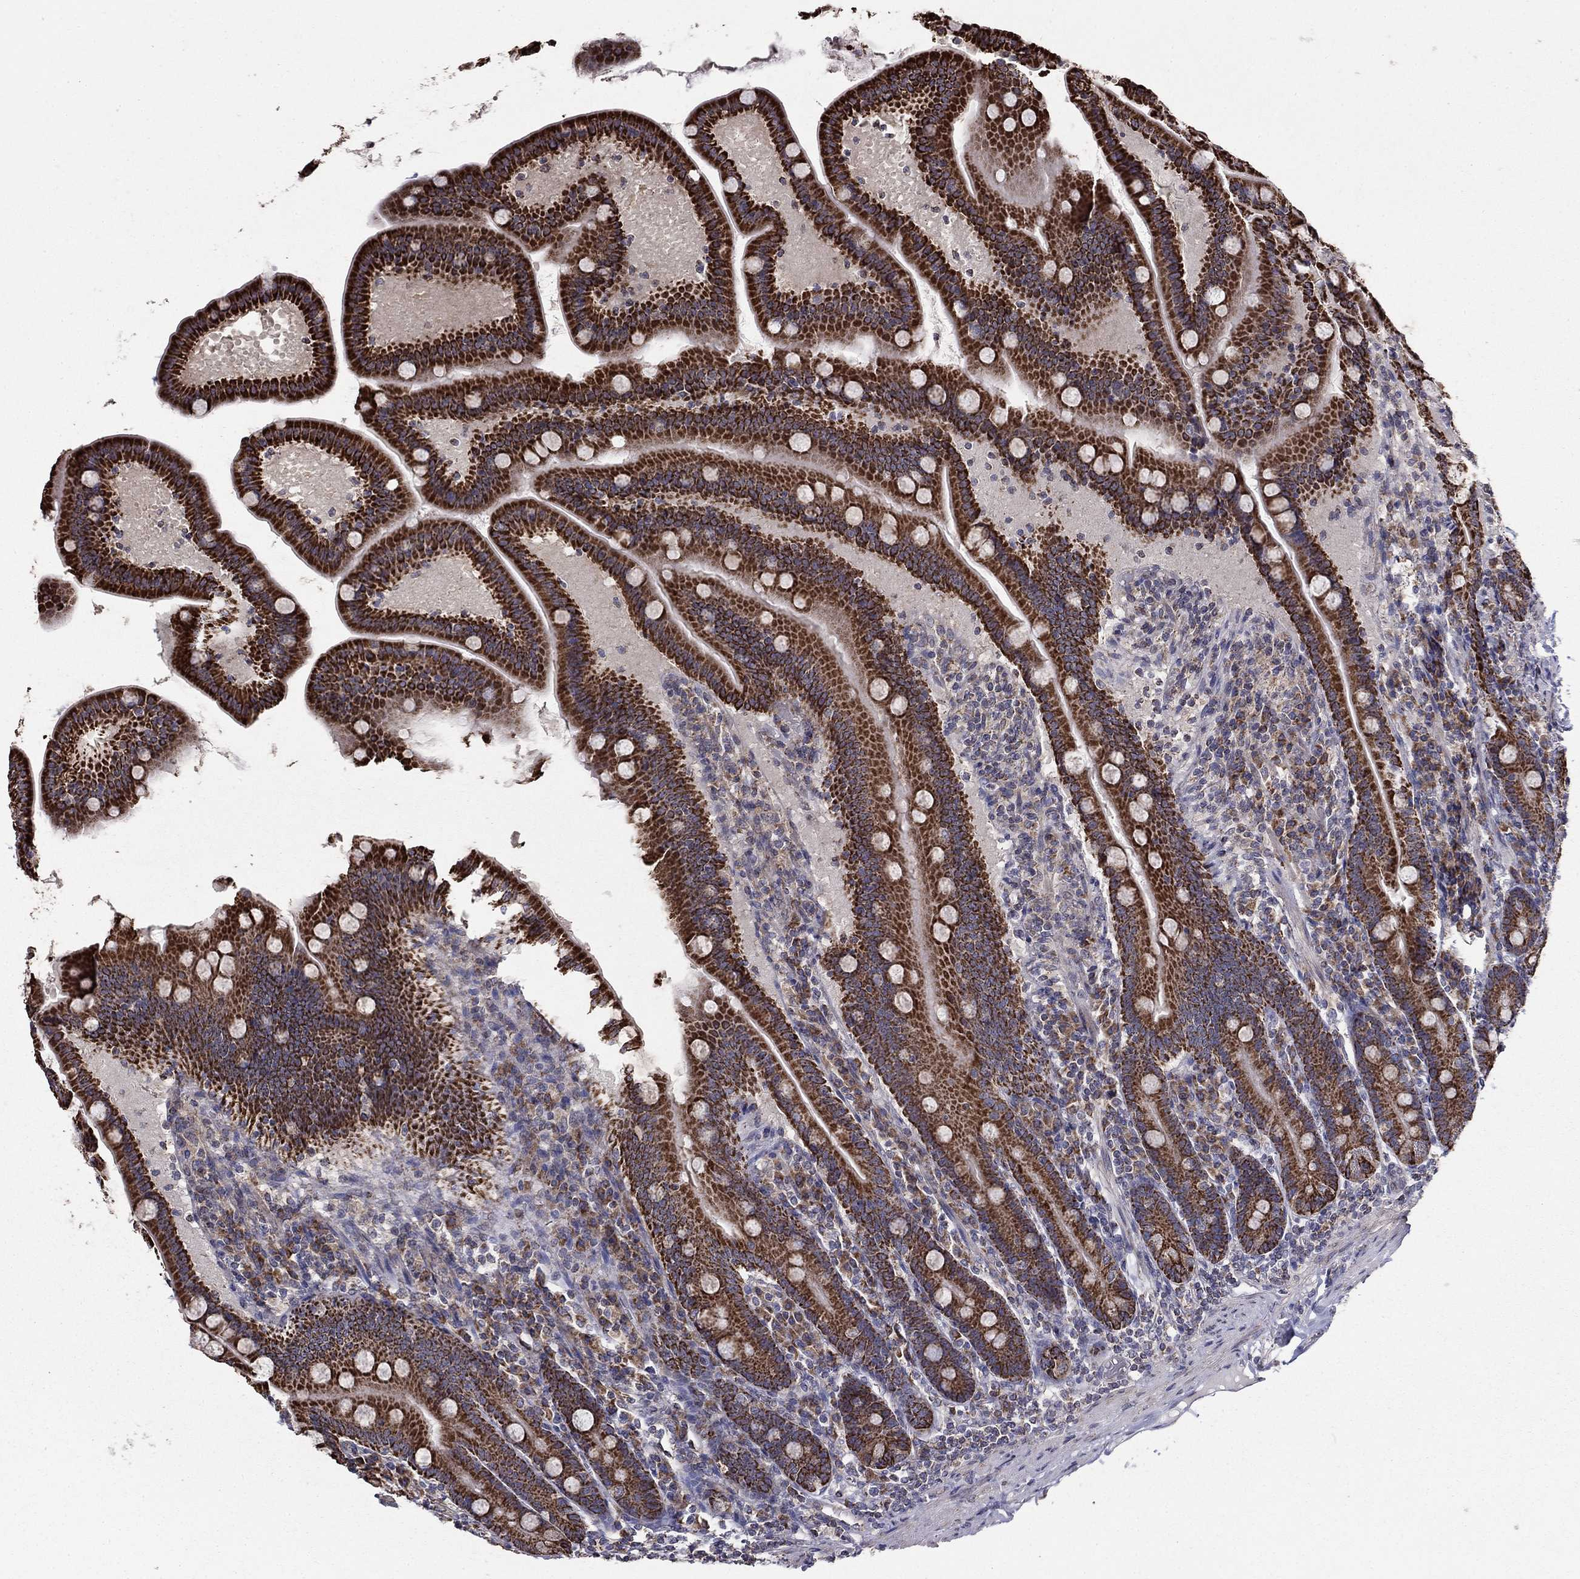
{"staining": {"intensity": "strong", "quantity": ">75%", "location": "cytoplasmic/membranous"}, "tissue": "small intestine", "cell_type": "Glandular cells", "image_type": "normal", "snomed": [{"axis": "morphology", "description": "Normal tissue, NOS"}, {"axis": "topography", "description": "Small intestine"}], "caption": "Strong cytoplasmic/membranous positivity for a protein is appreciated in approximately >75% of glandular cells of normal small intestine using immunohistochemistry (IHC).", "gene": "NKIRAS1", "patient": {"sex": "male", "age": 66}}